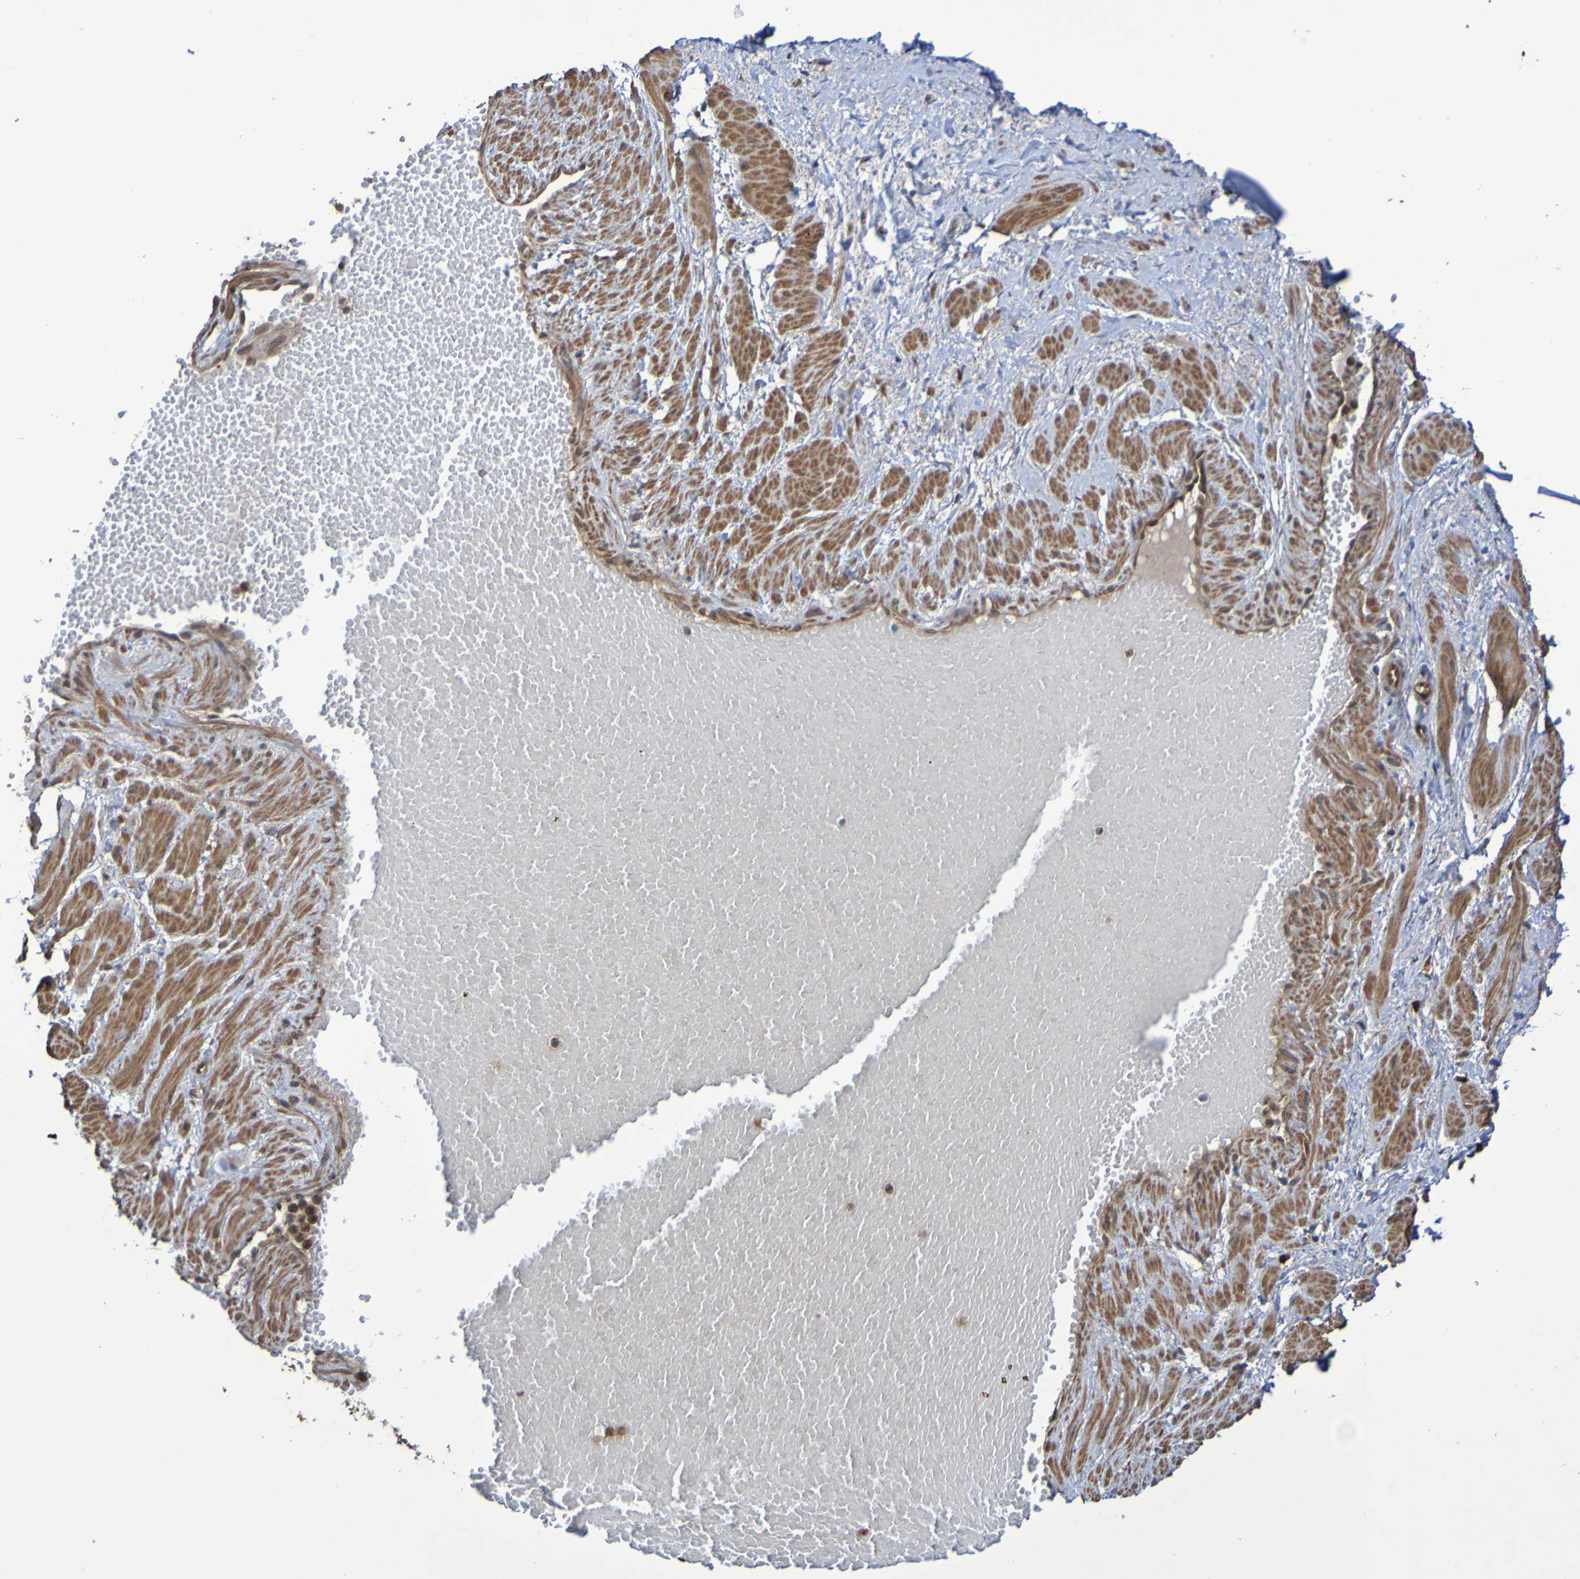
{"staining": {"intensity": "moderate", "quantity": ">75%", "location": "cytoplasmic/membranous"}, "tissue": "soft tissue", "cell_type": "Fibroblasts", "image_type": "normal", "snomed": [{"axis": "morphology", "description": "Normal tissue, NOS"}, {"axis": "topography", "description": "Soft tissue"}, {"axis": "topography", "description": "Vascular tissue"}], "caption": "IHC image of unremarkable soft tissue: soft tissue stained using immunohistochemistry reveals medium levels of moderate protein expression localized specifically in the cytoplasmic/membranous of fibroblasts, appearing as a cytoplasmic/membranous brown color.", "gene": "SERPINB6", "patient": {"sex": "female", "age": 35}}